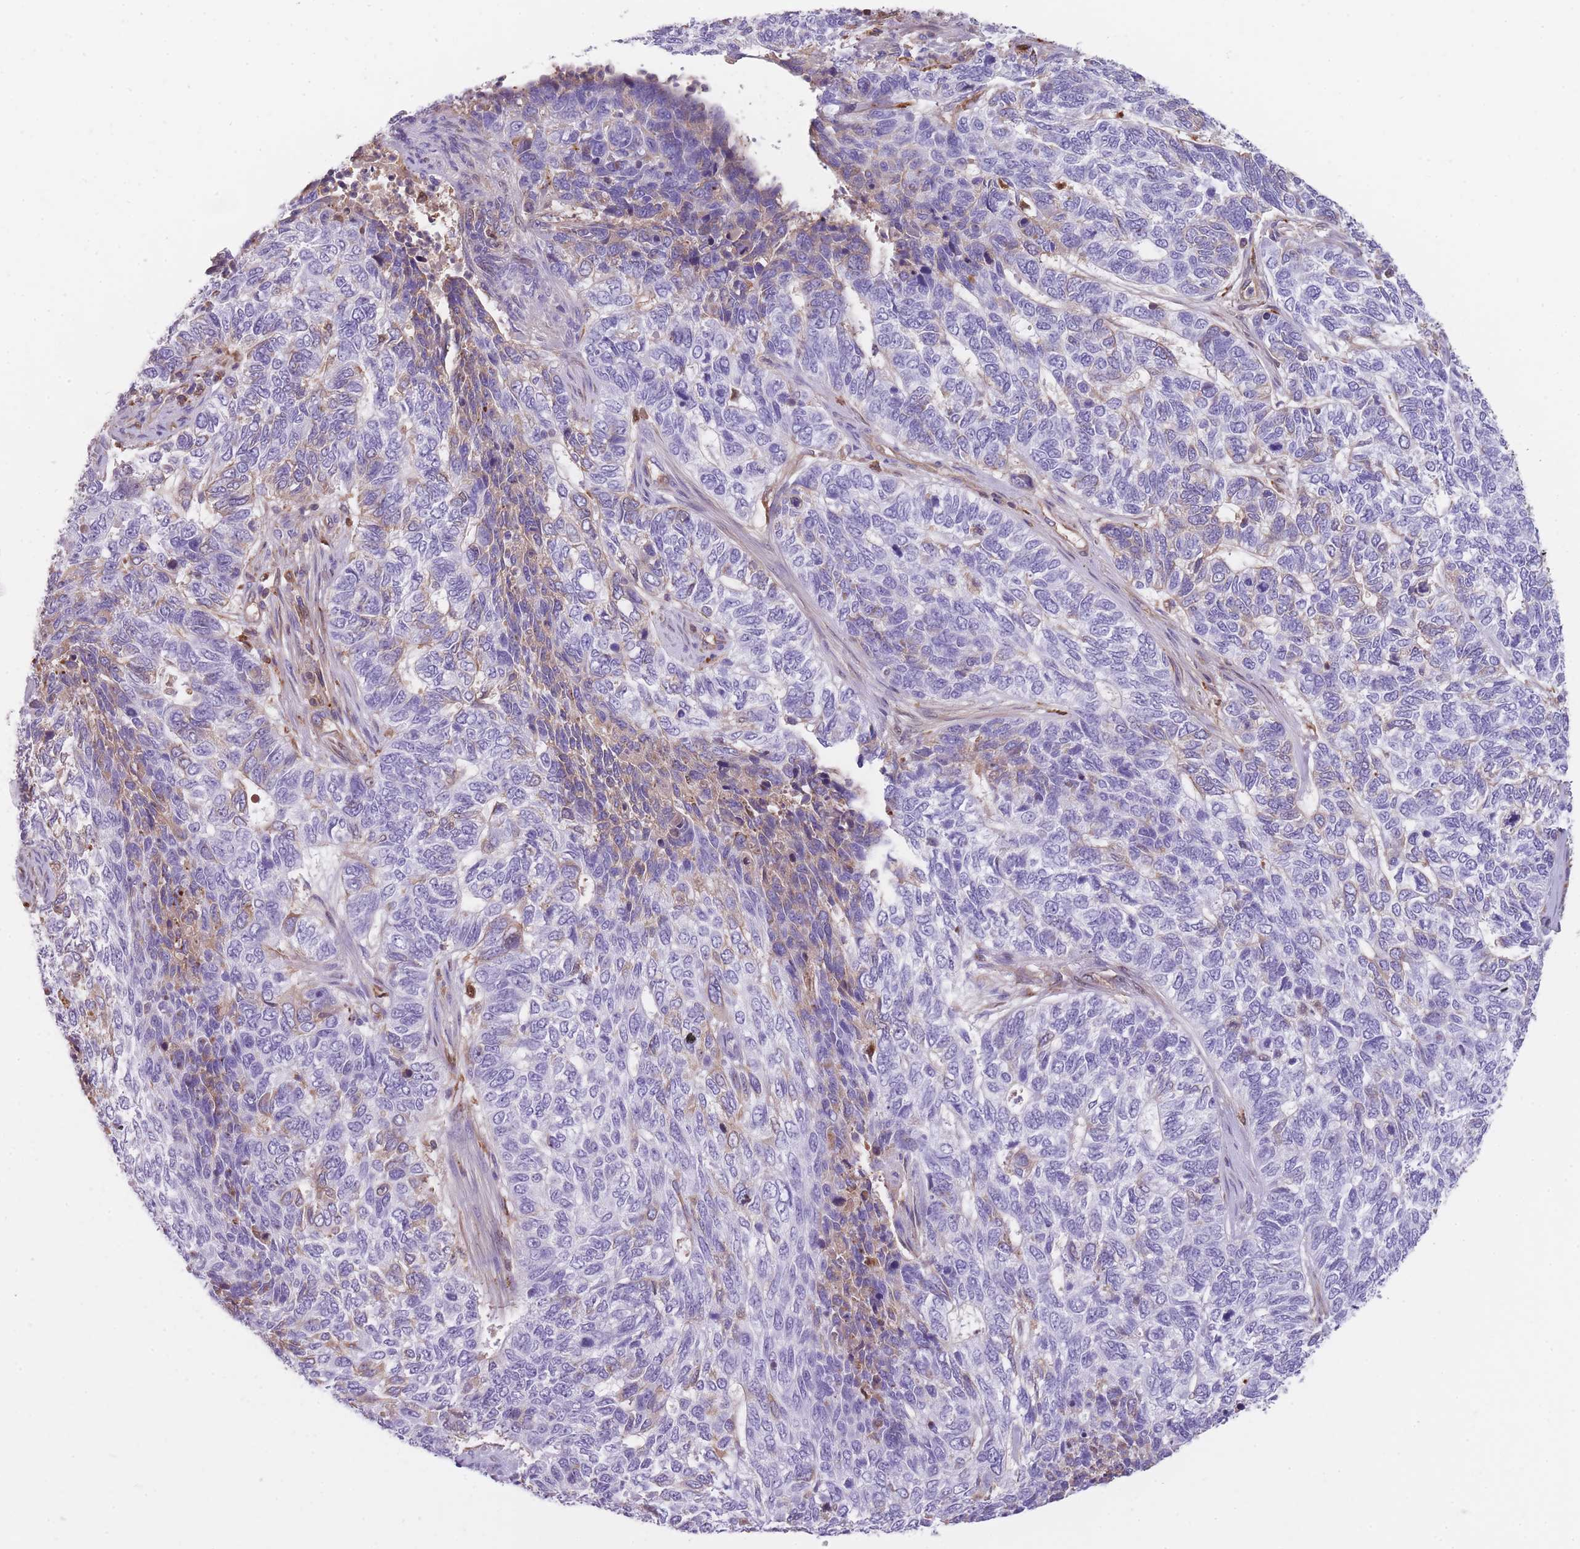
{"staining": {"intensity": "negative", "quantity": "none", "location": "none"}, "tissue": "skin cancer", "cell_type": "Tumor cells", "image_type": "cancer", "snomed": [{"axis": "morphology", "description": "Basal cell carcinoma"}, {"axis": "topography", "description": "Skin"}], "caption": "Image shows no significant protein positivity in tumor cells of basal cell carcinoma (skin).", "gene": "GNAT1", "patient": {"sex": "female", "age": 65}}